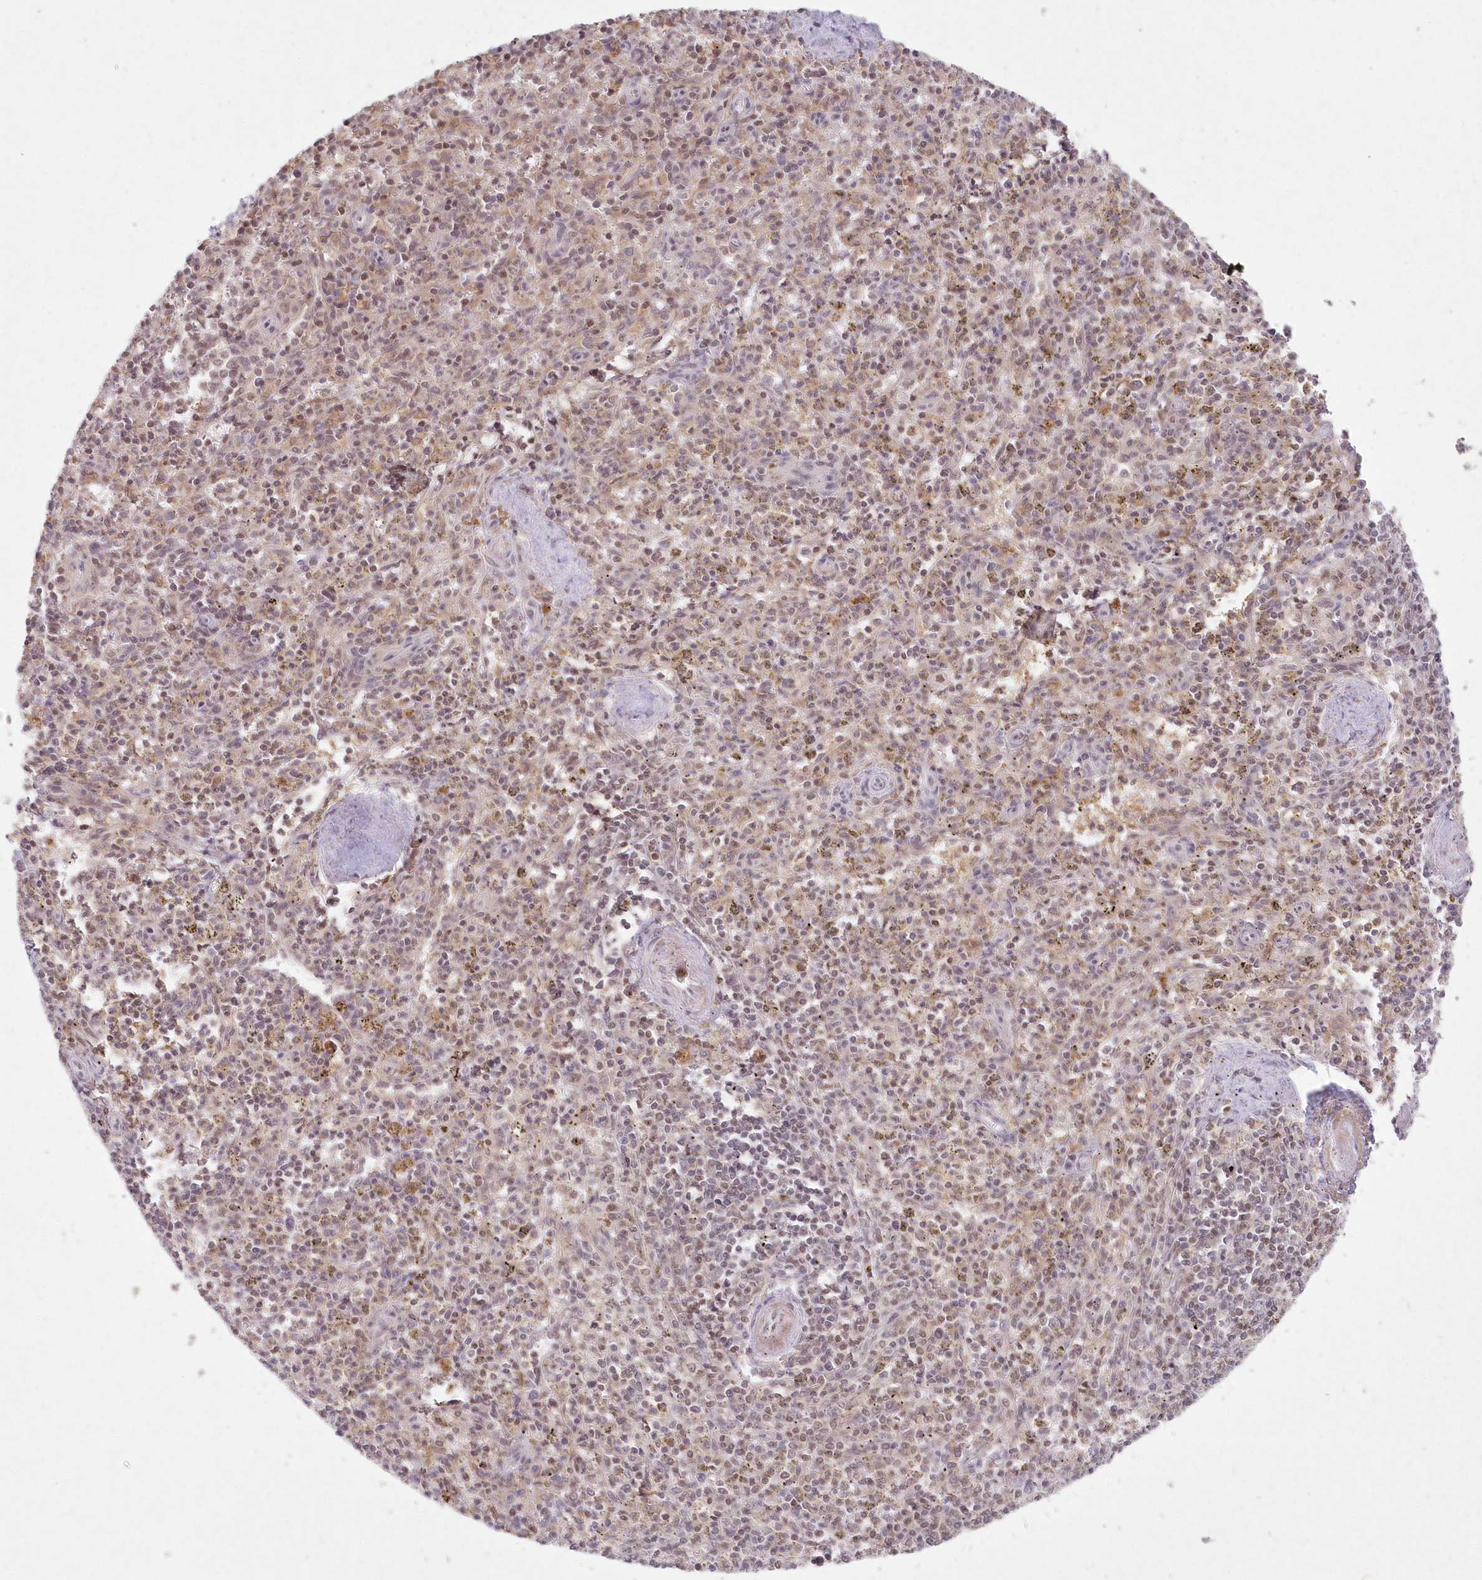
{"staining": {"intensity": "weak", "quantity": "25%-75%", "location": "nuclear"}, "tissue": "spleen", "cell_type": "Cells in red pulp", "image_type": "normal", "snomed": [{"axis": "morphology", "description": "Normal tissue, NOS"}, {"axis": "topography", "description": "Spleen"}], "caption": "Immunohistochemistry (IHC) of unremarkable human spleen exhibits low levels of weak nuclear expression in approximately 25%-75% of cells in red pulp.", "gene": "ASCC1", "patient": {"sex": "male", "age": 72}}